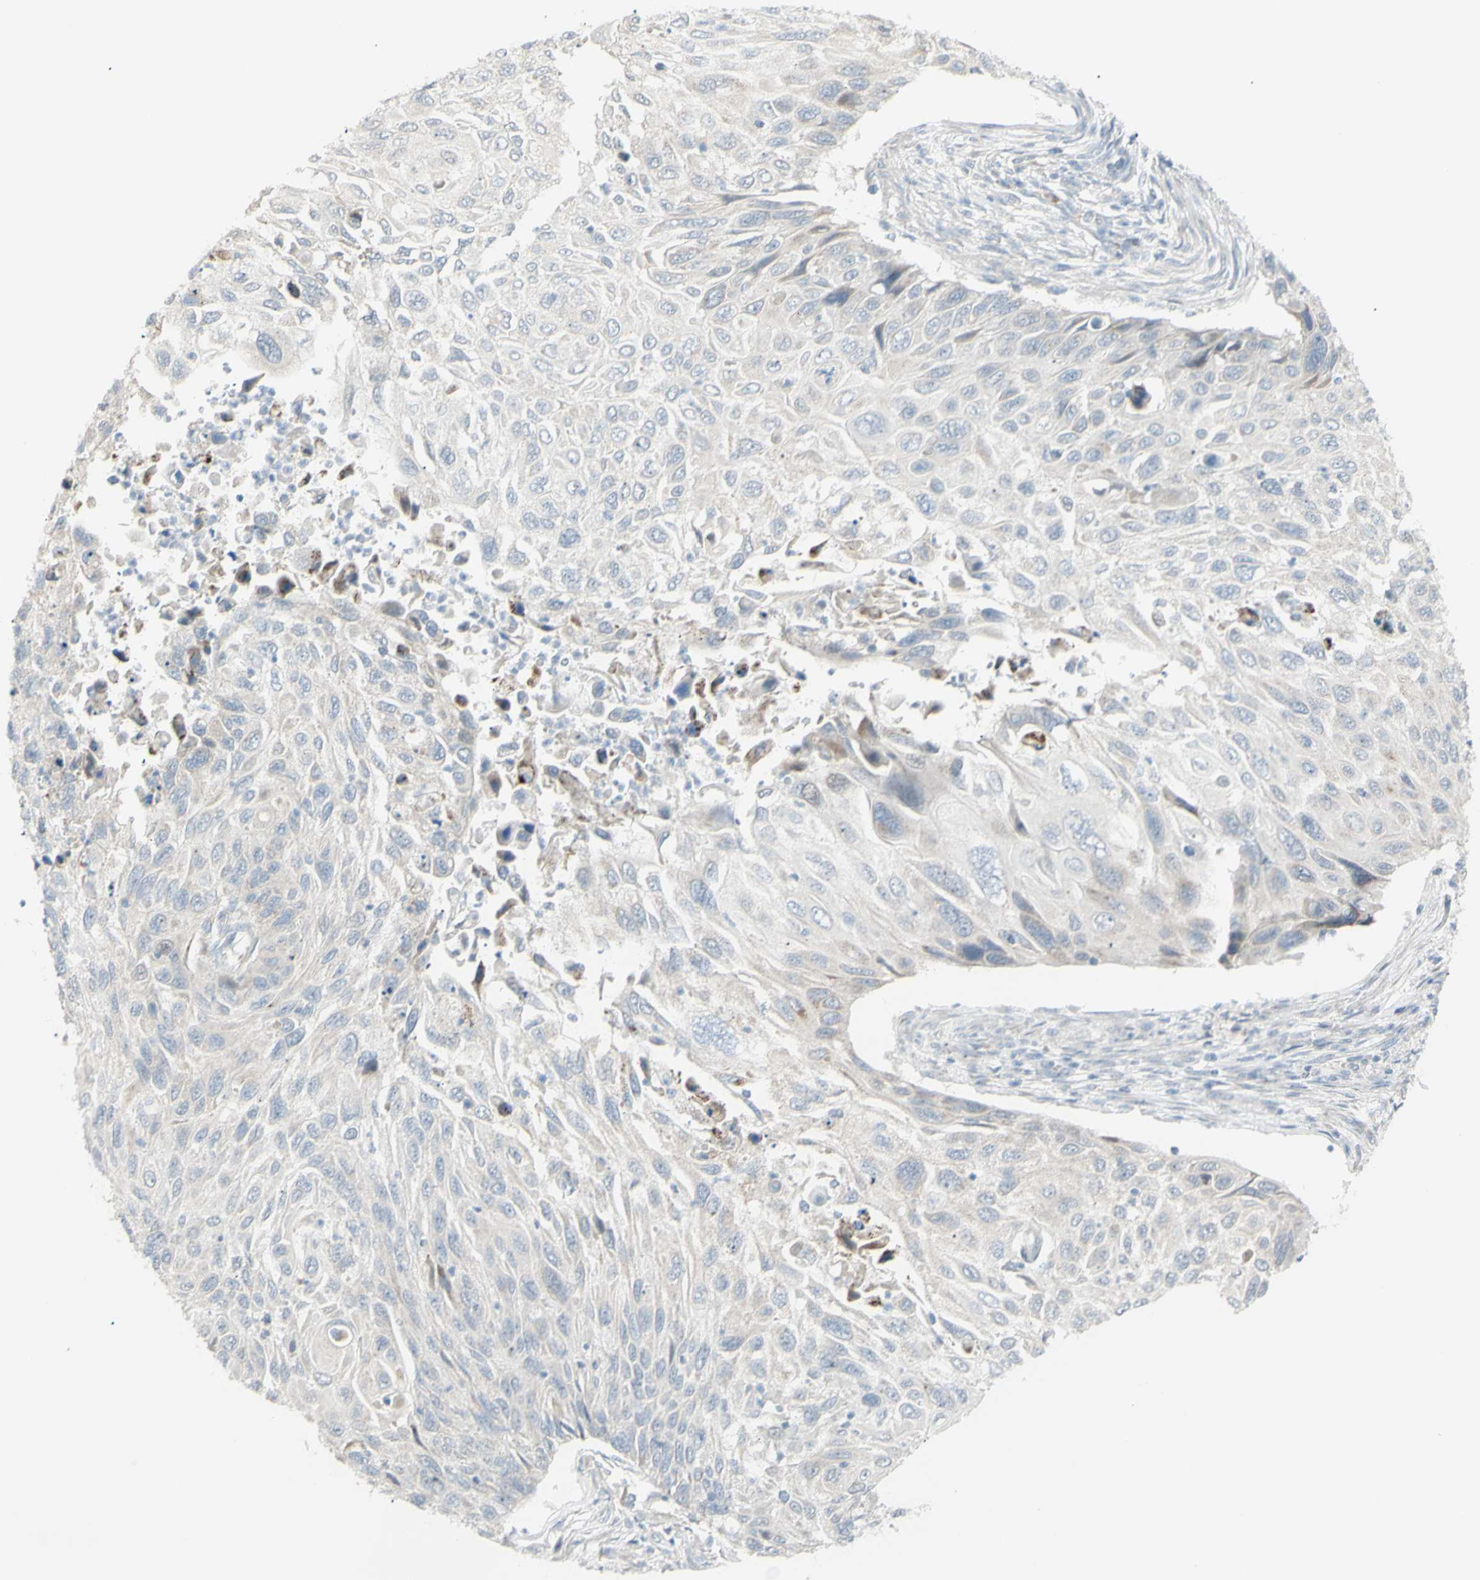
{"staining": {"intensity": "negative", "quantity": "none", "location": "none"}, "tissue": "cervical cancer", "cell_type": "Tumor cells", "image_type": "cancer", "snomed": [{"axis": "morphology", "description": "Squamous cell carcinoma, NOS"}, {"axis": "topography", "description": "Cervix"}], "caption": "DAB immunohistochemical staining of squamous cell carcinoma (cervical) shows no significant positivity in tumor cells. (Immunohistochemistry (ihc), brightfield microscopy, high magnification).", "gene": "NDST4", "patient": {"sex": "female", "age": 70}}